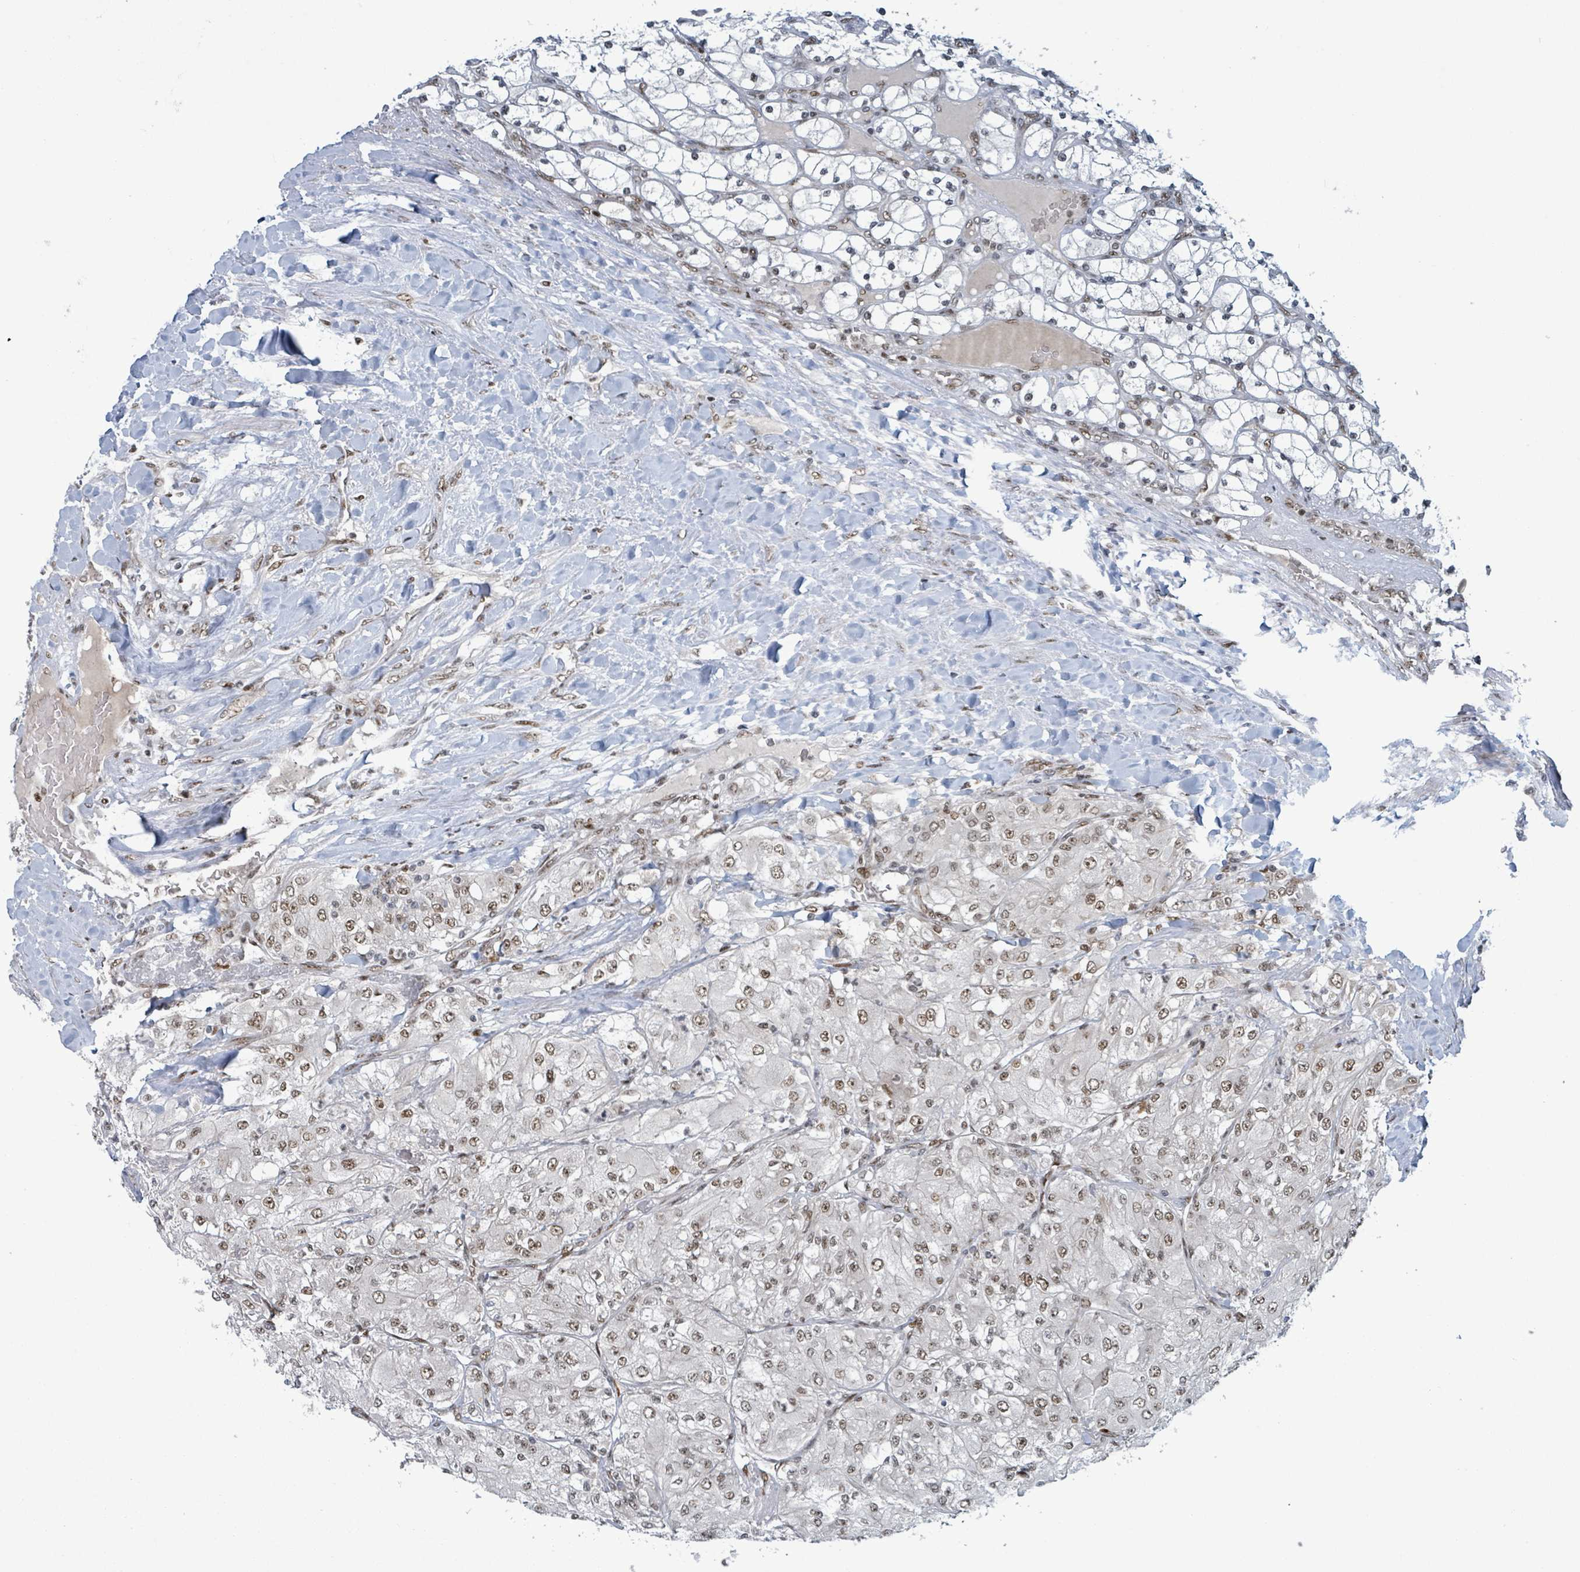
{"staining": {"intensity": "moderate", "quantity": "25%-75%", "location": "nuclear"}, "tissue": "renal cancer", "cell_type": "Tumor cells", "image_type": "cancer", "snomed": [{"axis": "morphology", "description": "Adenocarcinoma, NOS"}, {"axis": "topography", "description": "Kidney"}], "caption": "DAB immunohistochemical staining of human renal adenocarcinoma exhibits moderate nuclear protein positivity in approximately 25%-75% of tumor cells.", "gene": "KLF3", "patient": {"sex": "male", "age": 80}}